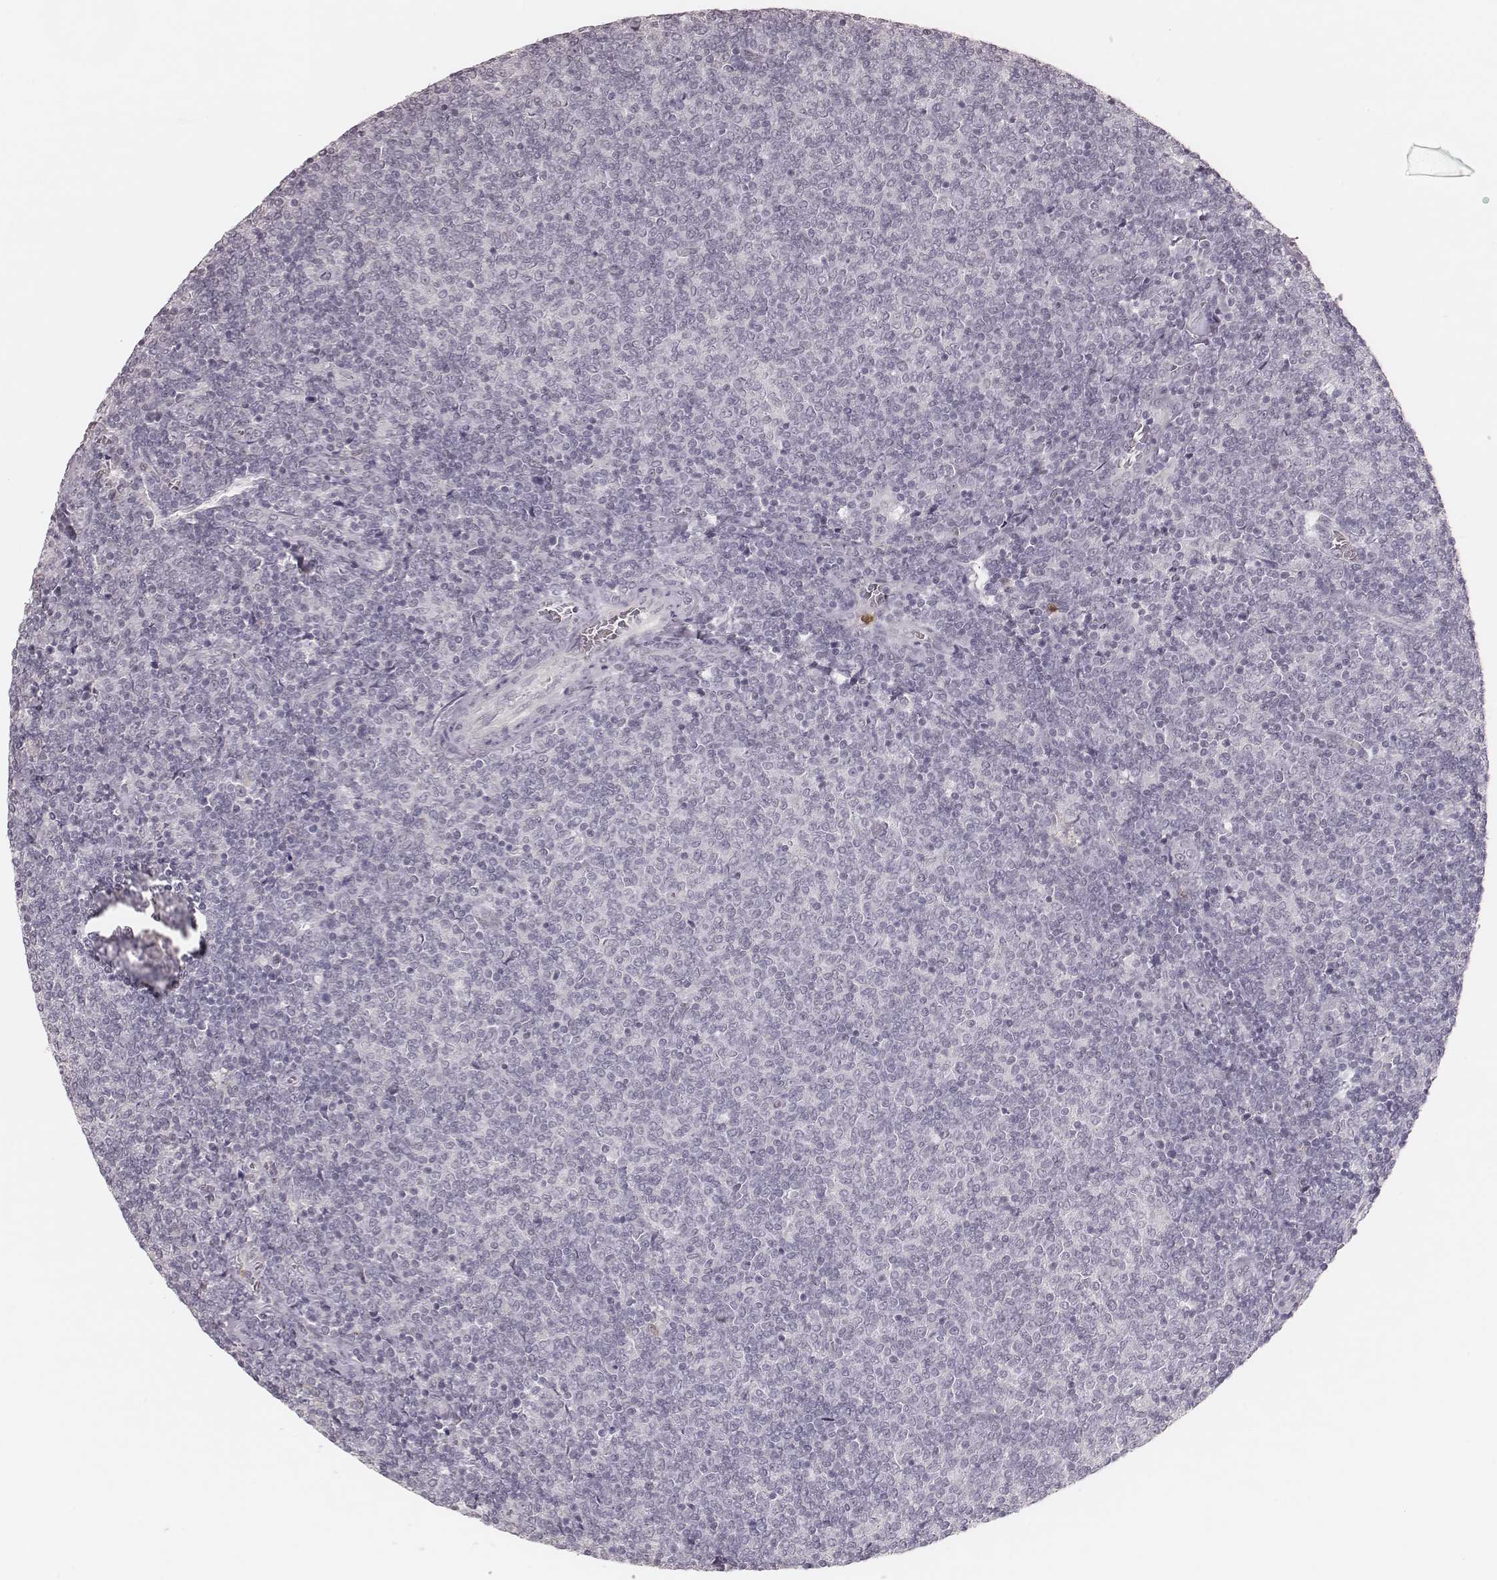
{"staining": {"intensity": "negative", "quantity": "none", "location": "none"}, "tissue": "lymphoma", "cell_type": "Tumor cells", "image_type": "cancer", "snomed": [{"axis": "morphology", "description": "Malignant lymphoma, non-Hodgkin's type, Low grade"}, {"axis": "topography", "description": "Lymph node"}], "caption": "Photomicrograph shows no protein positivity in tumor cells of low-grade malignant lymphoma, non-Hodgkin's type tissue.", "gene": "KITLG", "patient": {"sex": "male", "age": 52}}